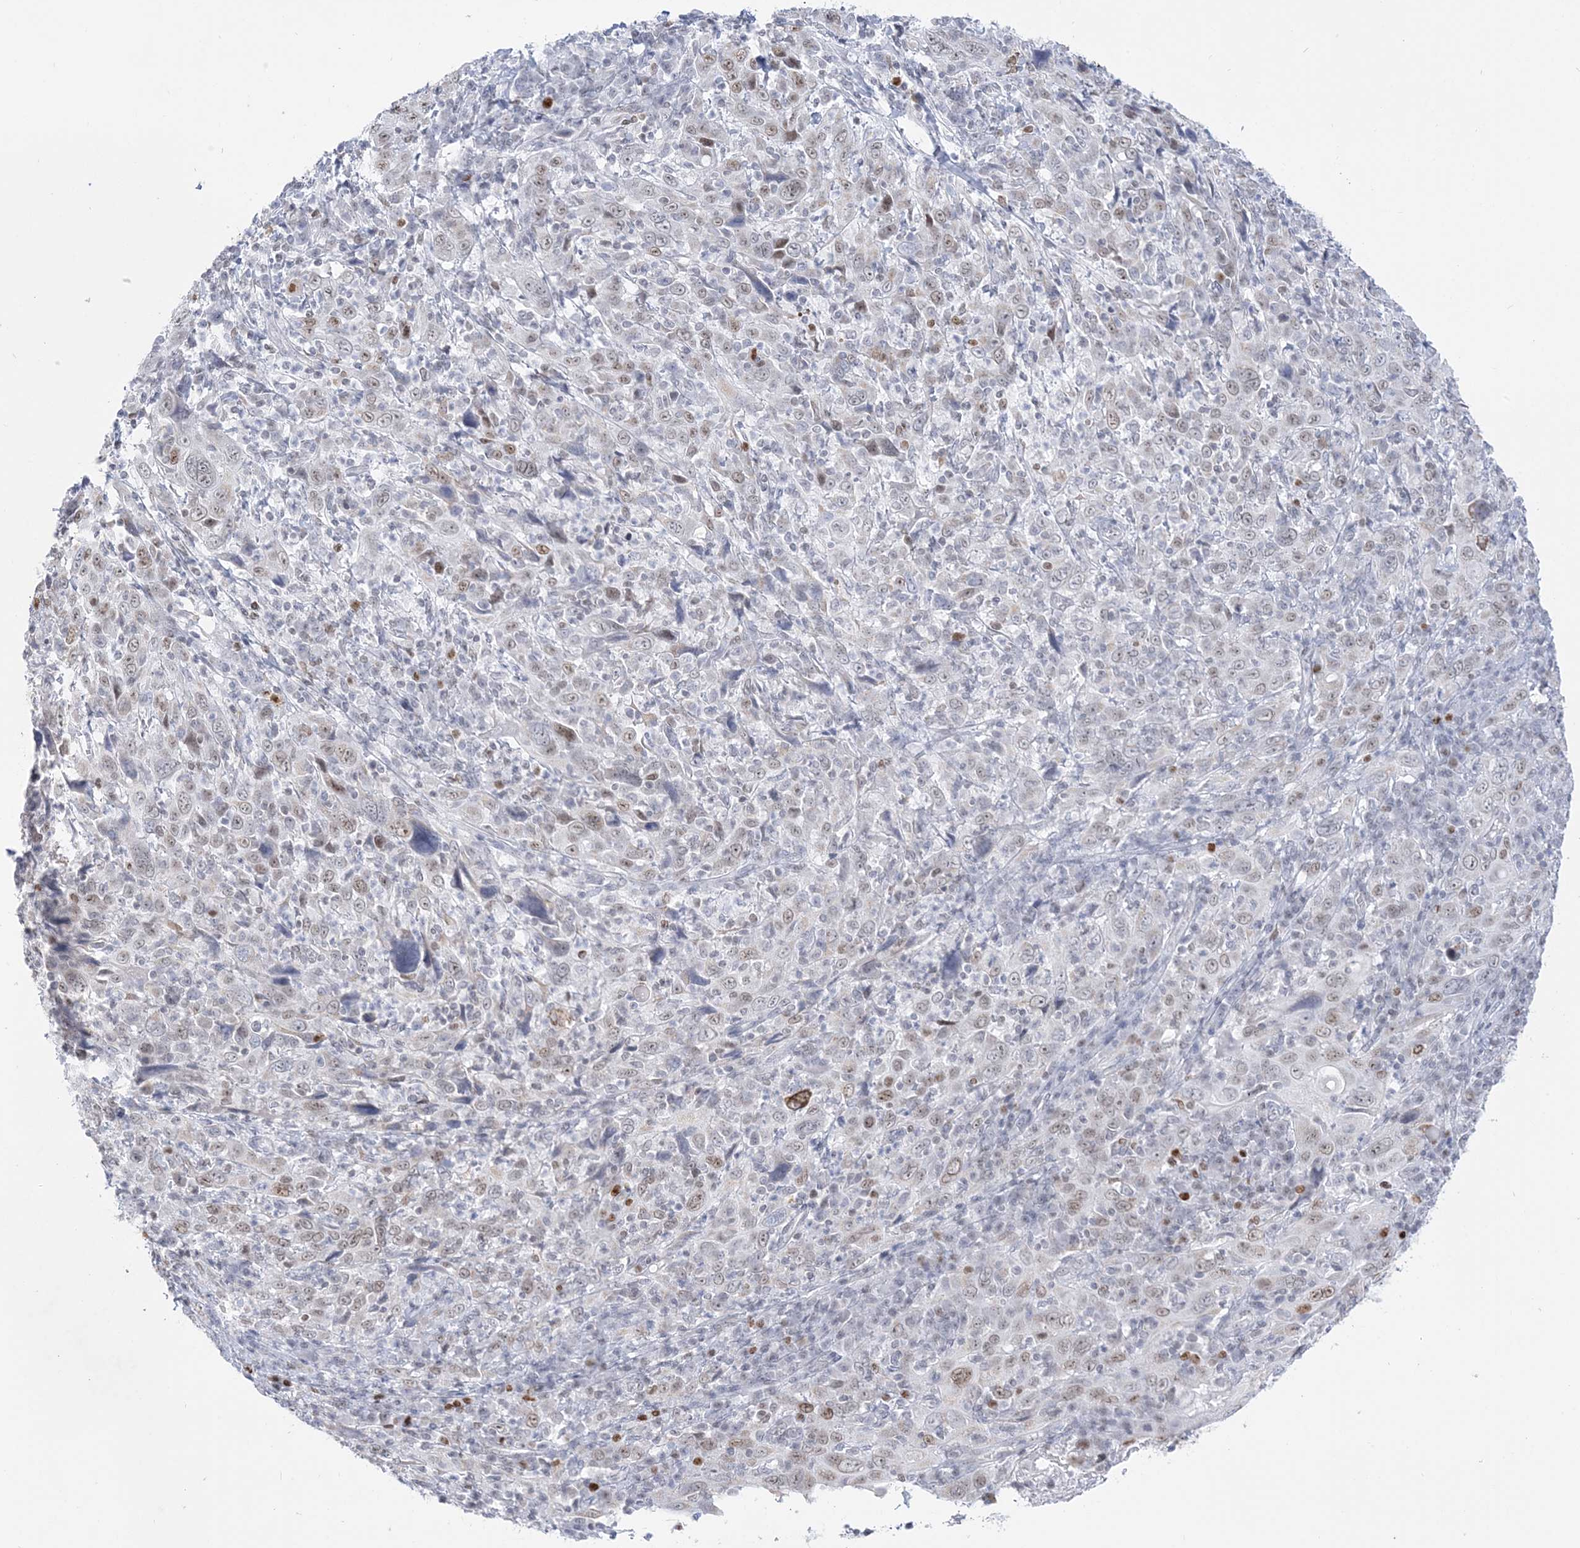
{"staining": {"intensity": "moderate", "quantity": "<25%", "location": "nuclear"}, "tissue": "cervical cancer", "cell_type": "Tumor cells", "image_type": "cancer", "snomed": [{"axis": "morphology", "description": "Squamous cell carcinoma, NOS"}, {"axis": "topography", "description": "Cervix"}], "caption": "IHC staining of cervical squamous cell carcinoma, which demonstrates low levels of moderate nuclear positivity in approximately <25% of tumor cells indicating moderate nuclear protein staining. The staining was performed using DAB (3,3'-diaminobenzidine) (brown) for protein detection and nuclei were counterstained in hematoxylin (blue).", "gene": "DDX21", "patient": {"sex": "female", "age": 46}}